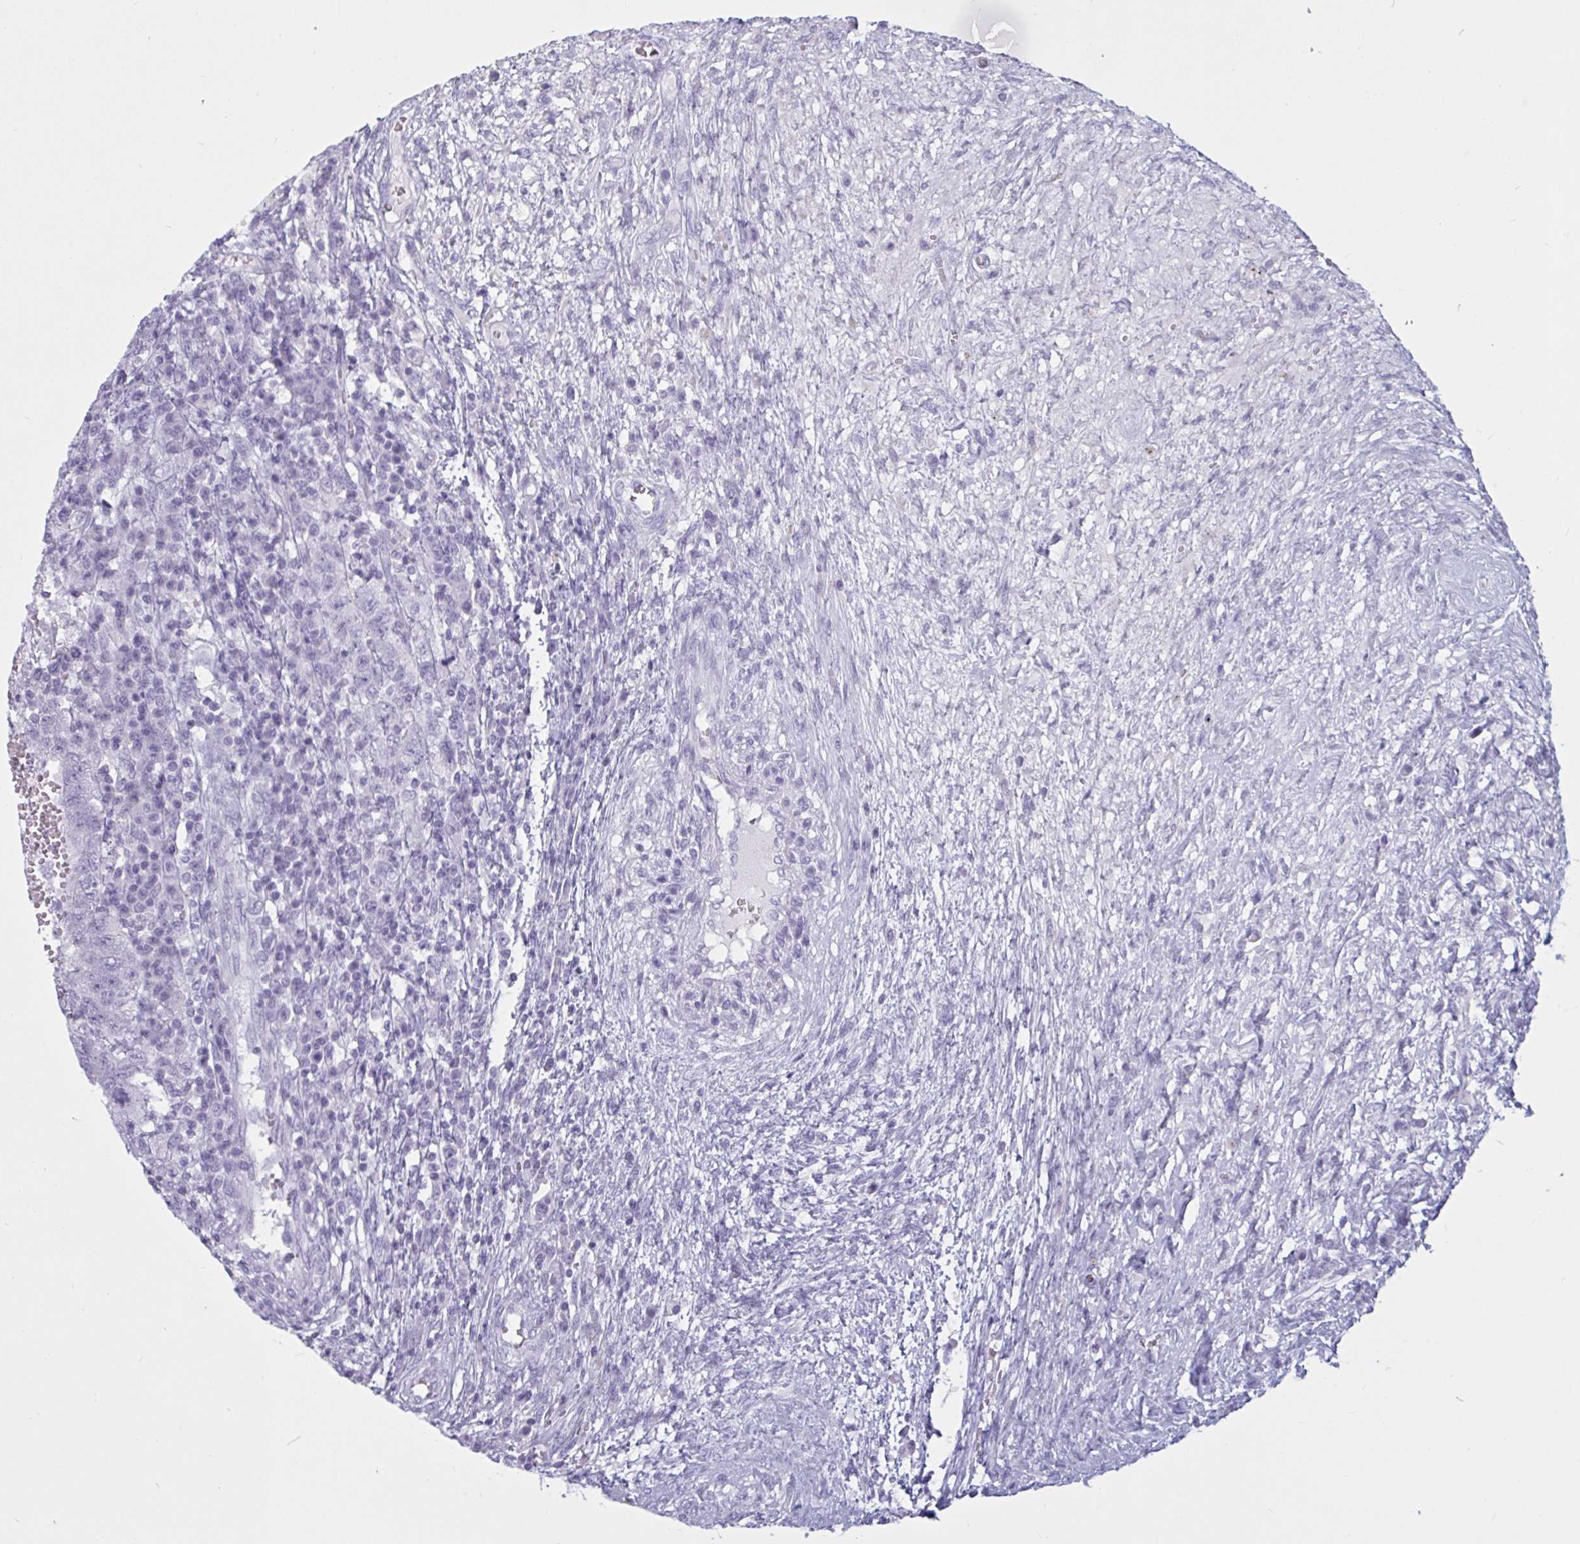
{"staining": {"intensity": "negative", "quantity": "none", "location": "none"}, "tissue": "testis cancer", "cell_type": "Tumor cells", "image_type": "cancer", "snomed": [{"axis": "morphology", "description": "Carcinoma, Embryonal, NOS"}, {"axis": "topography", "description": "Testis"}], "caption": "This histopathology image is of embryonal carcinoma (testis) stained with IHC to label a protein in brown with the nuclei are counter-stained blue. There is no expression in tumor cells.", "gene": "BBS10", "patient": {"sex": "male", "age": 26}}